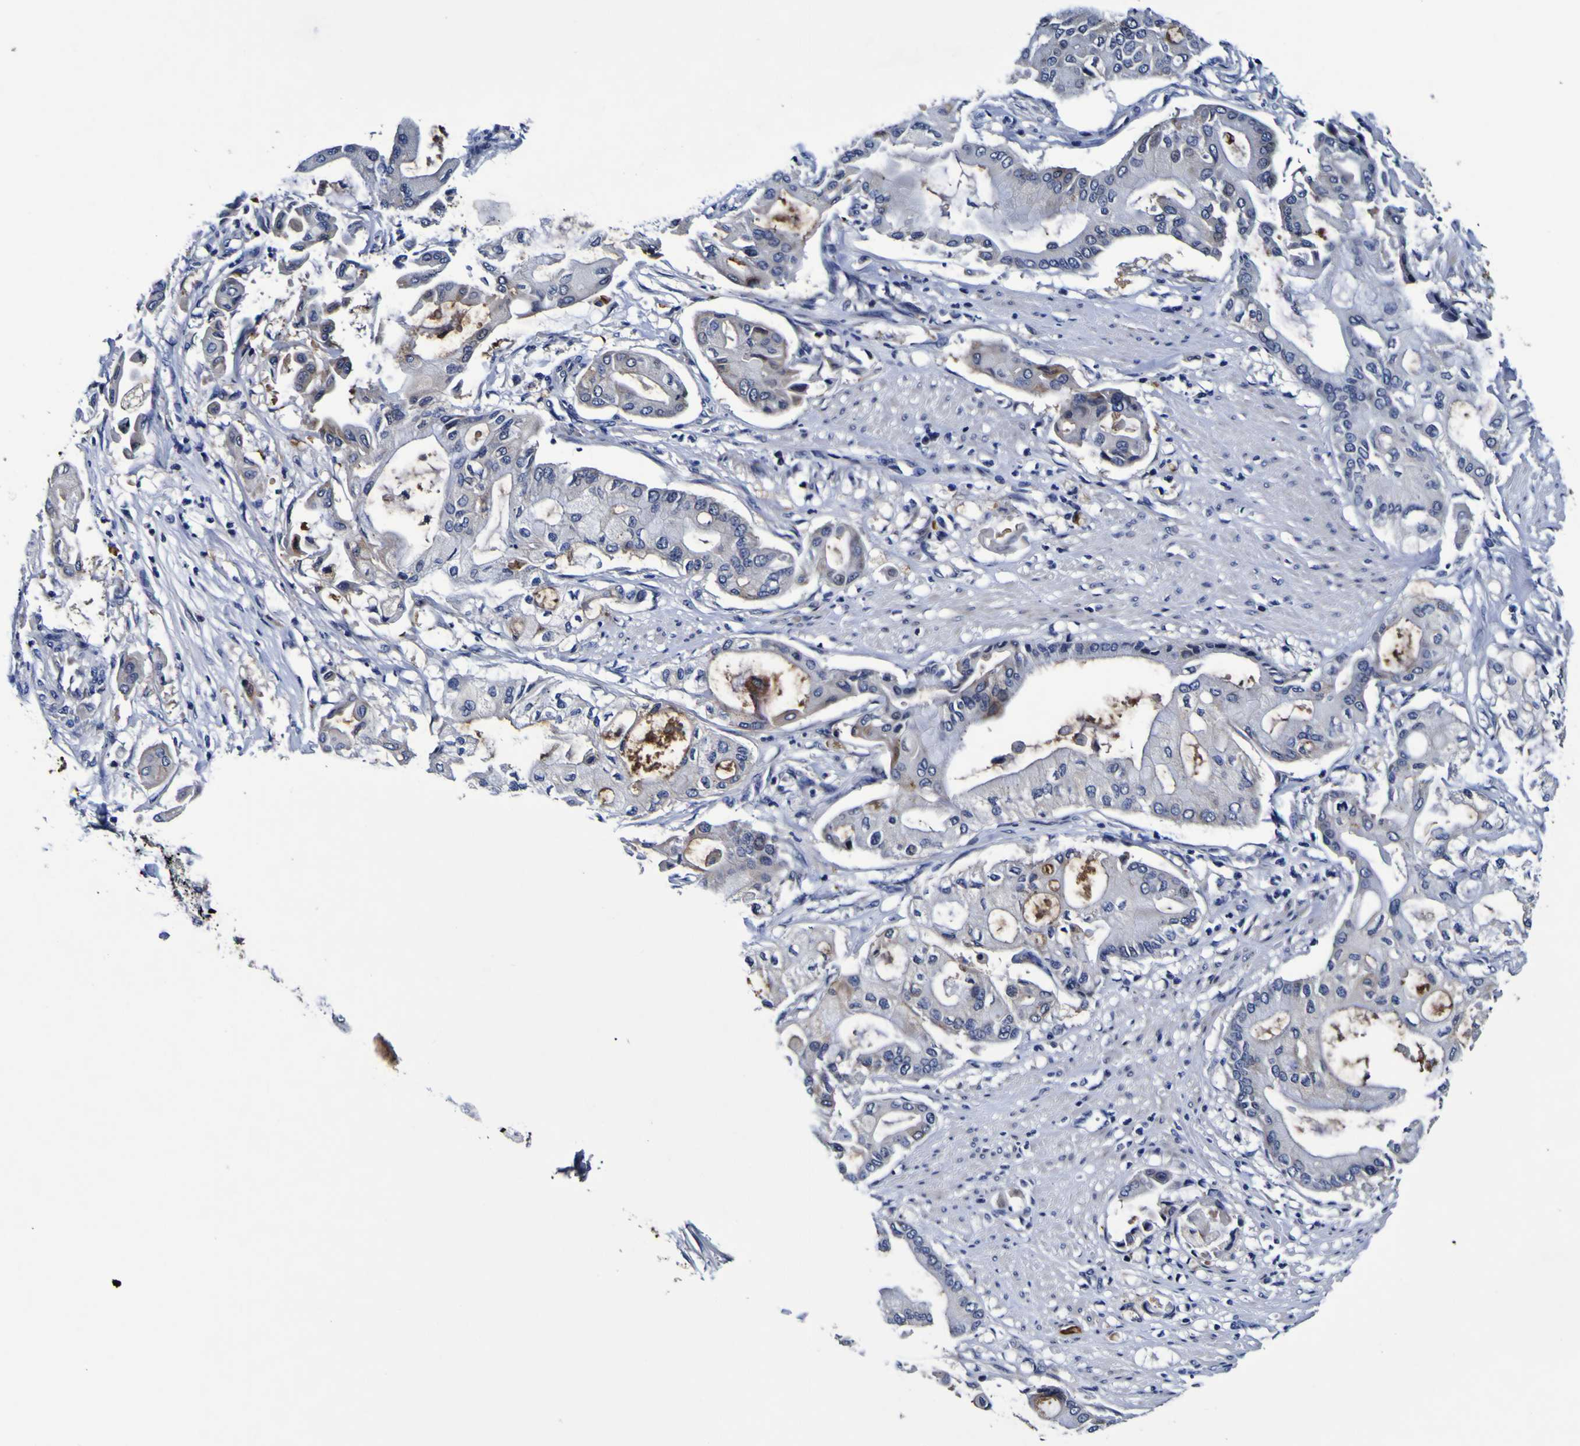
{"staining": {"intensity": "strong", "quantity": "<25%", "location": "cytoplasmic/membranous"}, "tissue": "pancreatic cancer", "cell_type": "Tumor cells", "image_type": "cancer", "snomed": [{"axis": "morphology", "description": "Adenocarcinoma, NOS"}, {"axis": "morphology", "description": "Adenocarcinoma, metastatic, NOS"}, {"axis": "topography", "description": "Lymph node"}, {"axis": "topography", "description": "Pancreas"}, {"axis": "topography", "description": "Duodenum"}], "caption": "Tumor cells display strong cytoplasmic/membranous staining in about <25% of cells in pancreatic cancer (metastatic adenocarcinoma). The staining is performed using DAB brown chromogen to label protein expression. The nuclei are counter-stained blue using hematoxylin.", "gene": "SORCS1", "patient": {"sex": "female", "age": 64}}